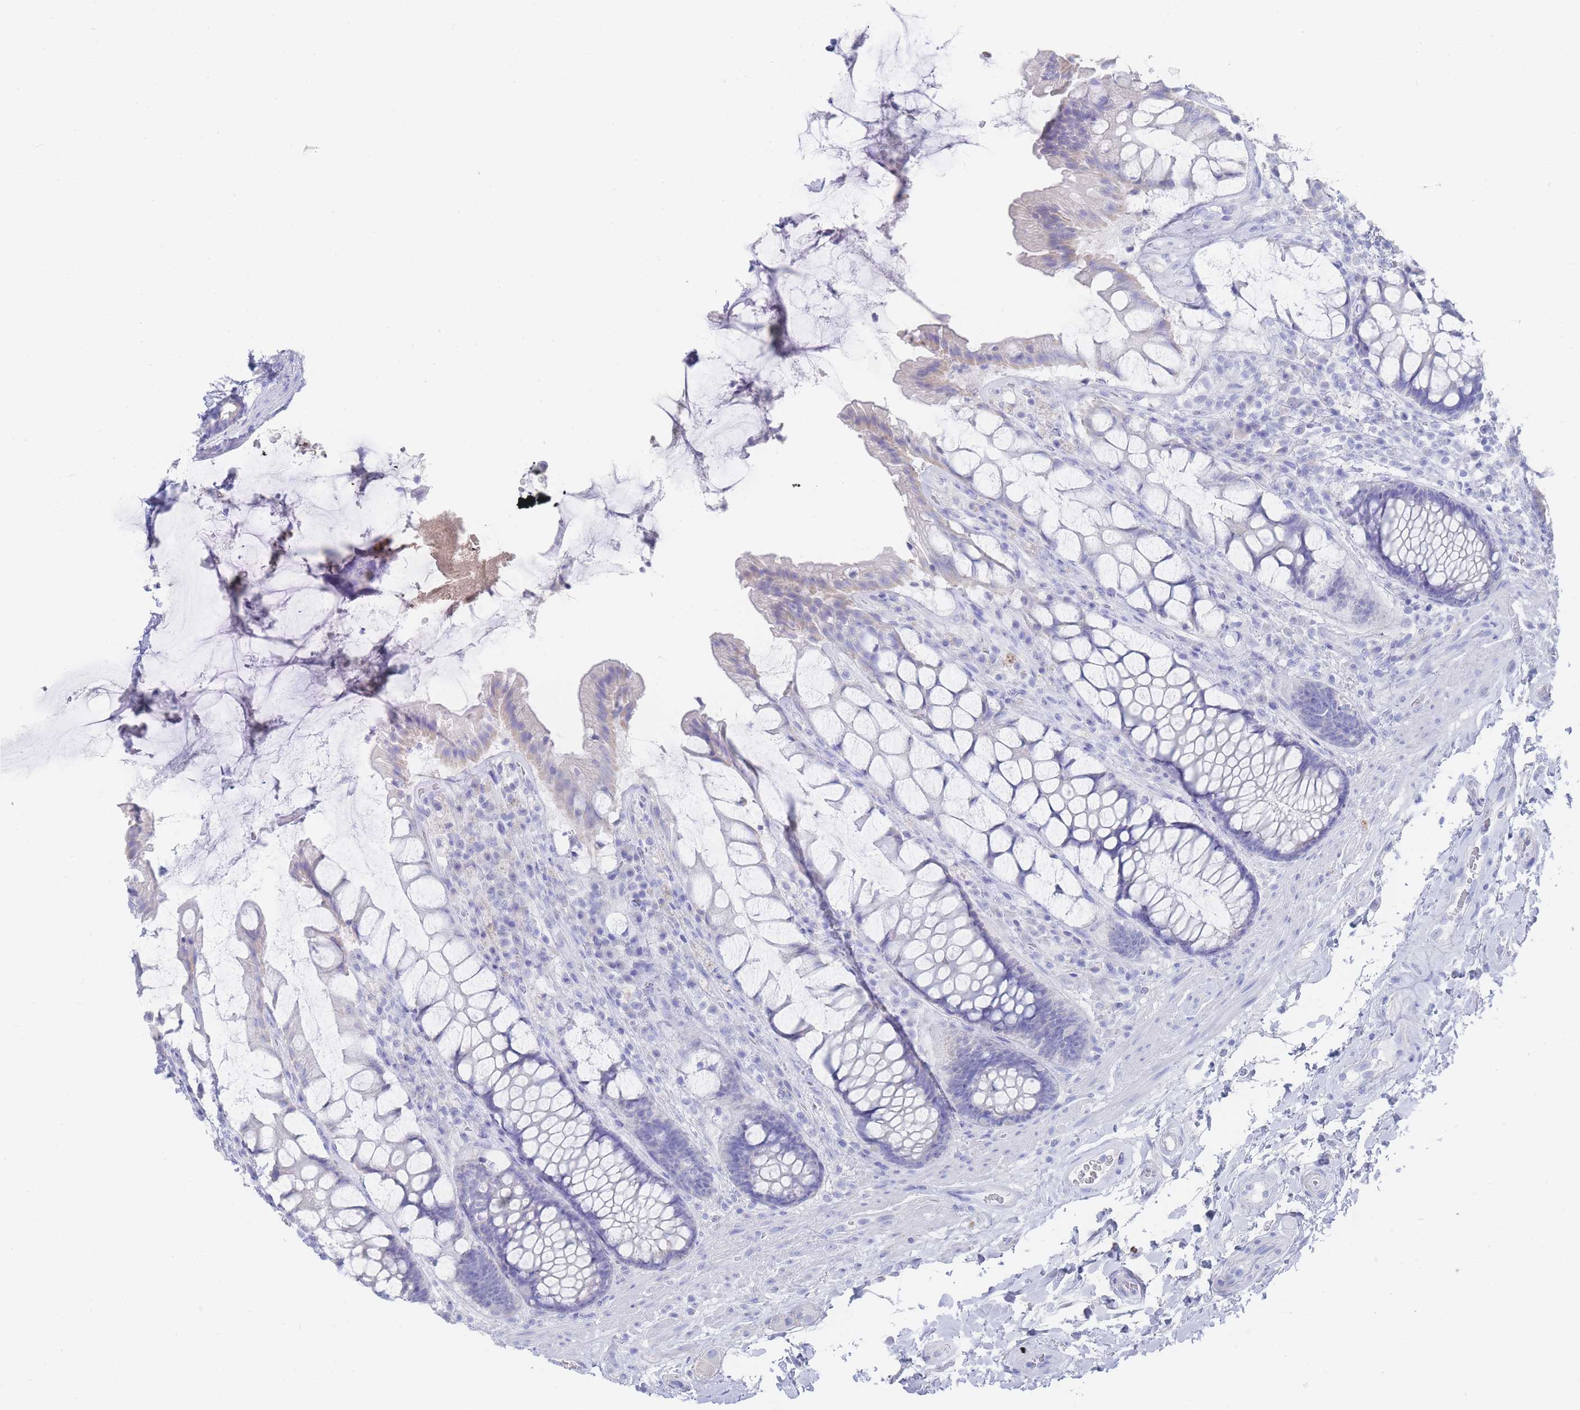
{"staining": {"intensity": "negative", "quantity": "none", "location": "none"}, "tissue": "rectum", "cell_type": "Glandular cells", "image_type": "normal", "snomed": [{"axis": "morphology", "description": "Normal tissue, NOS"}, {"axis": "topography", "description": "Rectum"}], "caption": "Immunohistochemistry image of benign rectum stained for a protein (brown), which displays no positivity in glandular cells. The staining was performed using DAB (3,3'-diaminobenzidine) to visualize the protein expression in brown, while the nuclei were stained in blue with hematoxylin (Magnification: 20x).", "gene": "LRRC37A2", "patient": {"sex": "female", "age": 58}}